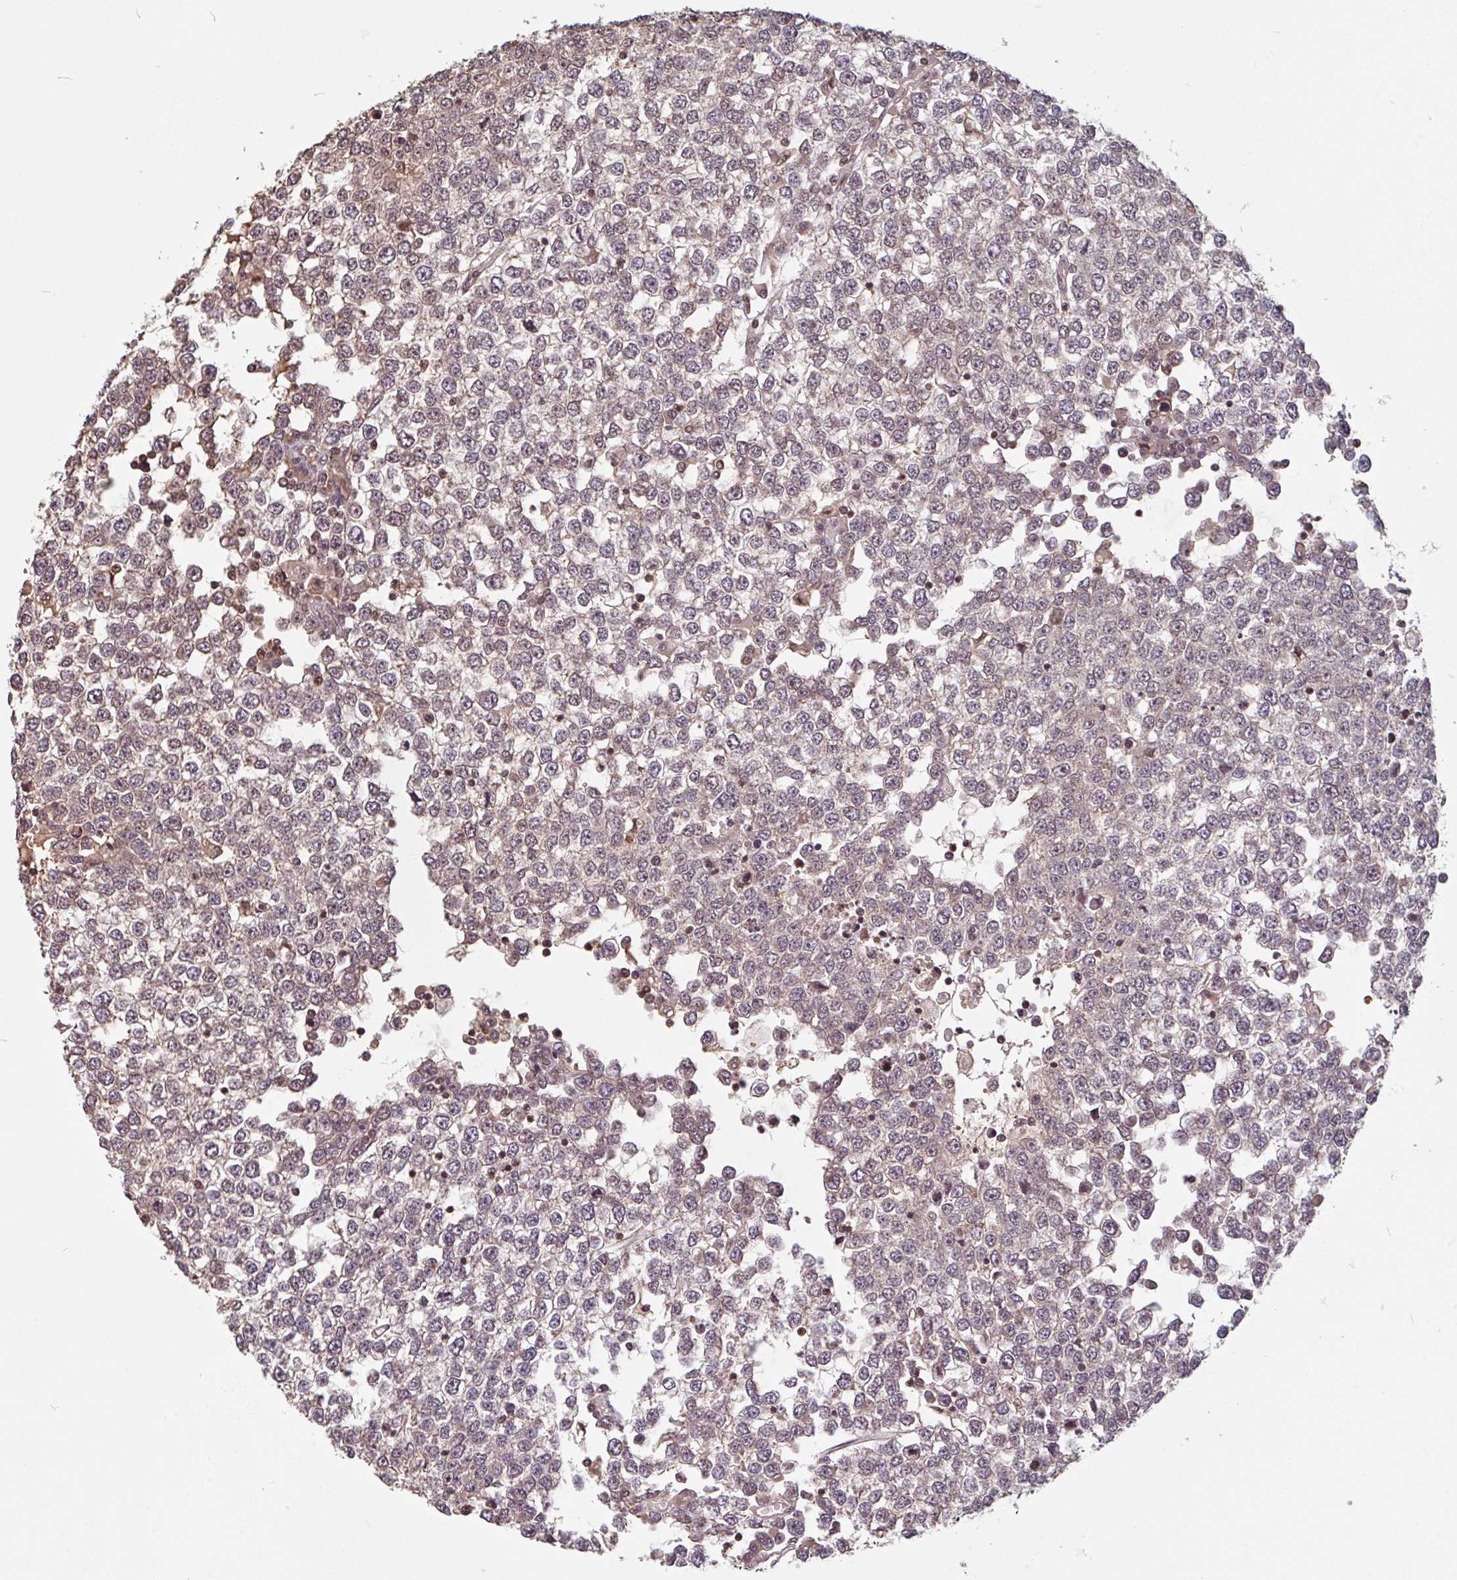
{"staining": {"intensity": "weak", "quantity": "25%-75%", "location": "cytoplasmic/membranous,nuclear"}, "tissue": "testis cancer", "cell_type": "Tumor cells", "image_type": "cancer", "snomed": [{"axis": "morphology", "description": "Seminoma, NOS"}, {"axis": "topography", "description": "Testis"}], "caption": "Testis seminoma stained with DAB (3,3'-diaminobenzidine) immunohistochemistry shows low levels of weak cytoplasmic/membranous and nuclear expression in about 25%-75% of tumor cells.", "gene": "DR1", "patient": {"sex": "male", "age": 65}}